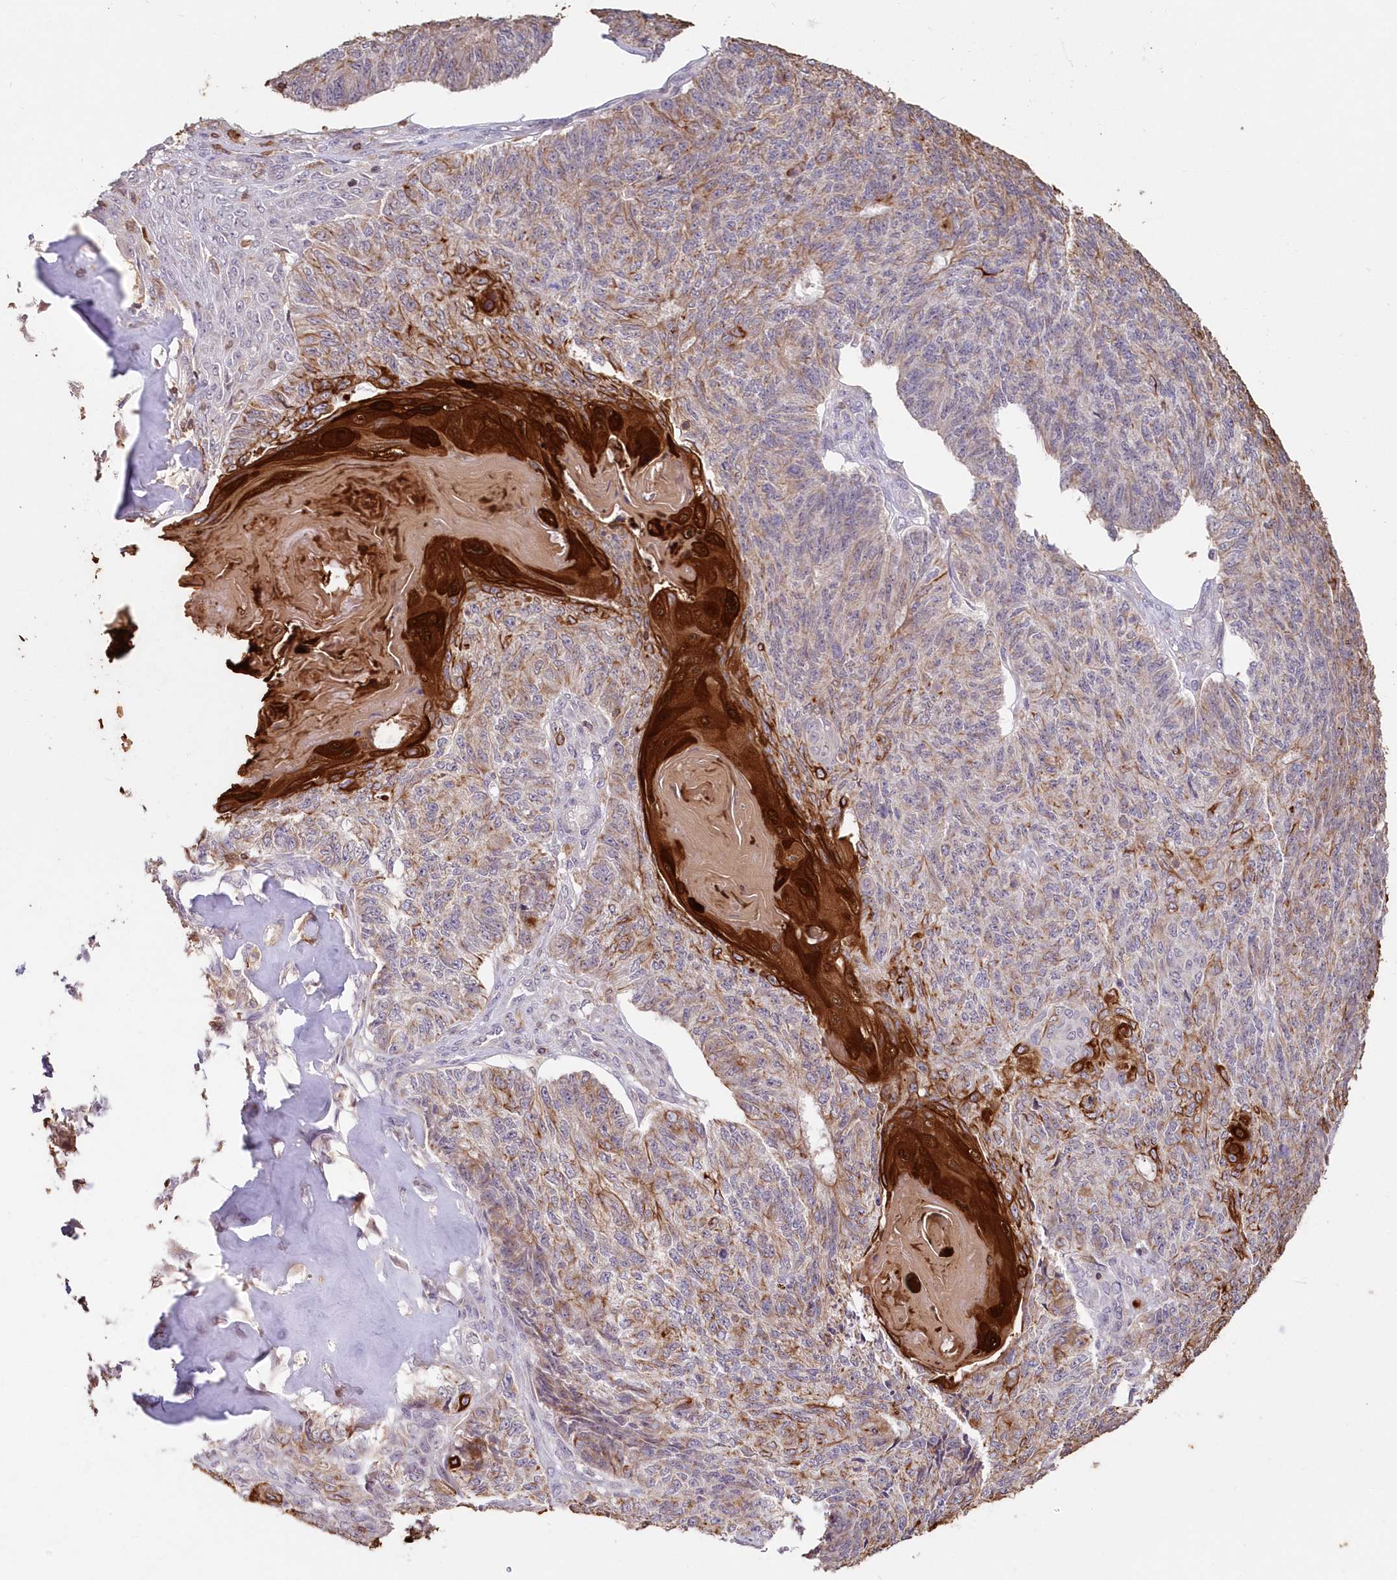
{"staining": {"intensity": "strong", "quantity": "25%-75%", "location": "cytoplasmic/membranous"}, "tissue": "endometrial cancer", "cell_type": "Tumor cells", "image_type": "cancer", "snomed": [{"axis": "morphology", "description": "Adenocarcinoma, NOS"}, {"axis": "topography", "description": "Endometrium"}], "caption": "Immunohistochemistry (DAB) staining of human endometrial cancer shows strong cytoplasmic/membranous protein staining in about 25%-75% of tumor cells.", "gene": "SNED1", "patient": {"sex": "female", "age": 32}}